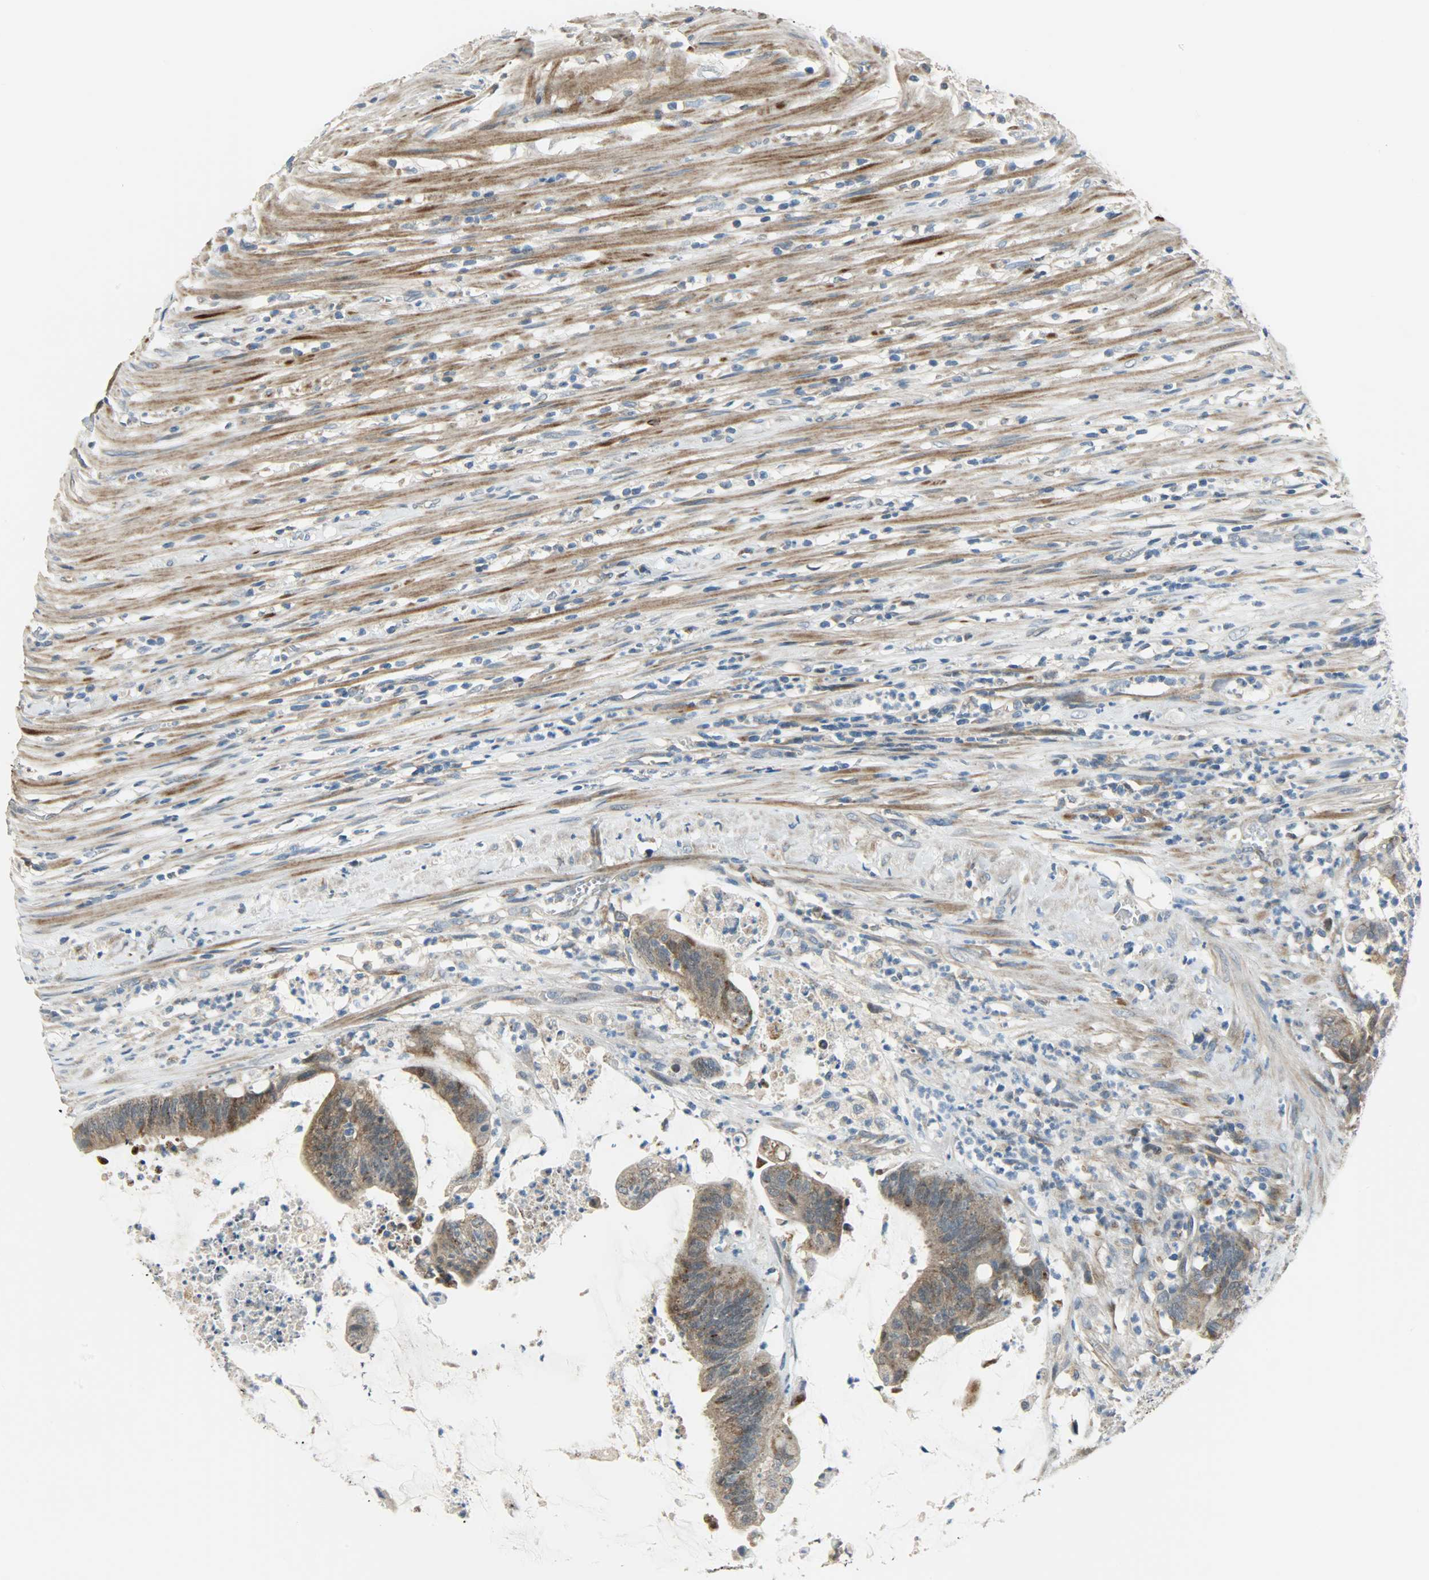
{"staining": {"intensity": "moderate", "quantity": ">75%", "location": "cytoplasmic/membranous"}, "tissue": "colorectal cancer", "cell_type": "Tumor cells", "image_type": "cancer", "snomed": [{"axis": "morphology", "description": "Adenocarcinoma, NOS"}, {"axis": "topography", "description": "Rectum"}], "caption": "DAB (3,3'-diaminobenzidine) immunohistochemical staining of colorectal cancer reveals moderate cytoplasmic/membranous protein expression in approximately >75% of tumor cells. (Stains: DAB in brown, nuclei in blue, Microscopy: brightfield microscopy at high magnification).", "gene": "PPP1R1B", "patient": {"sex": "female", "age": 66}}